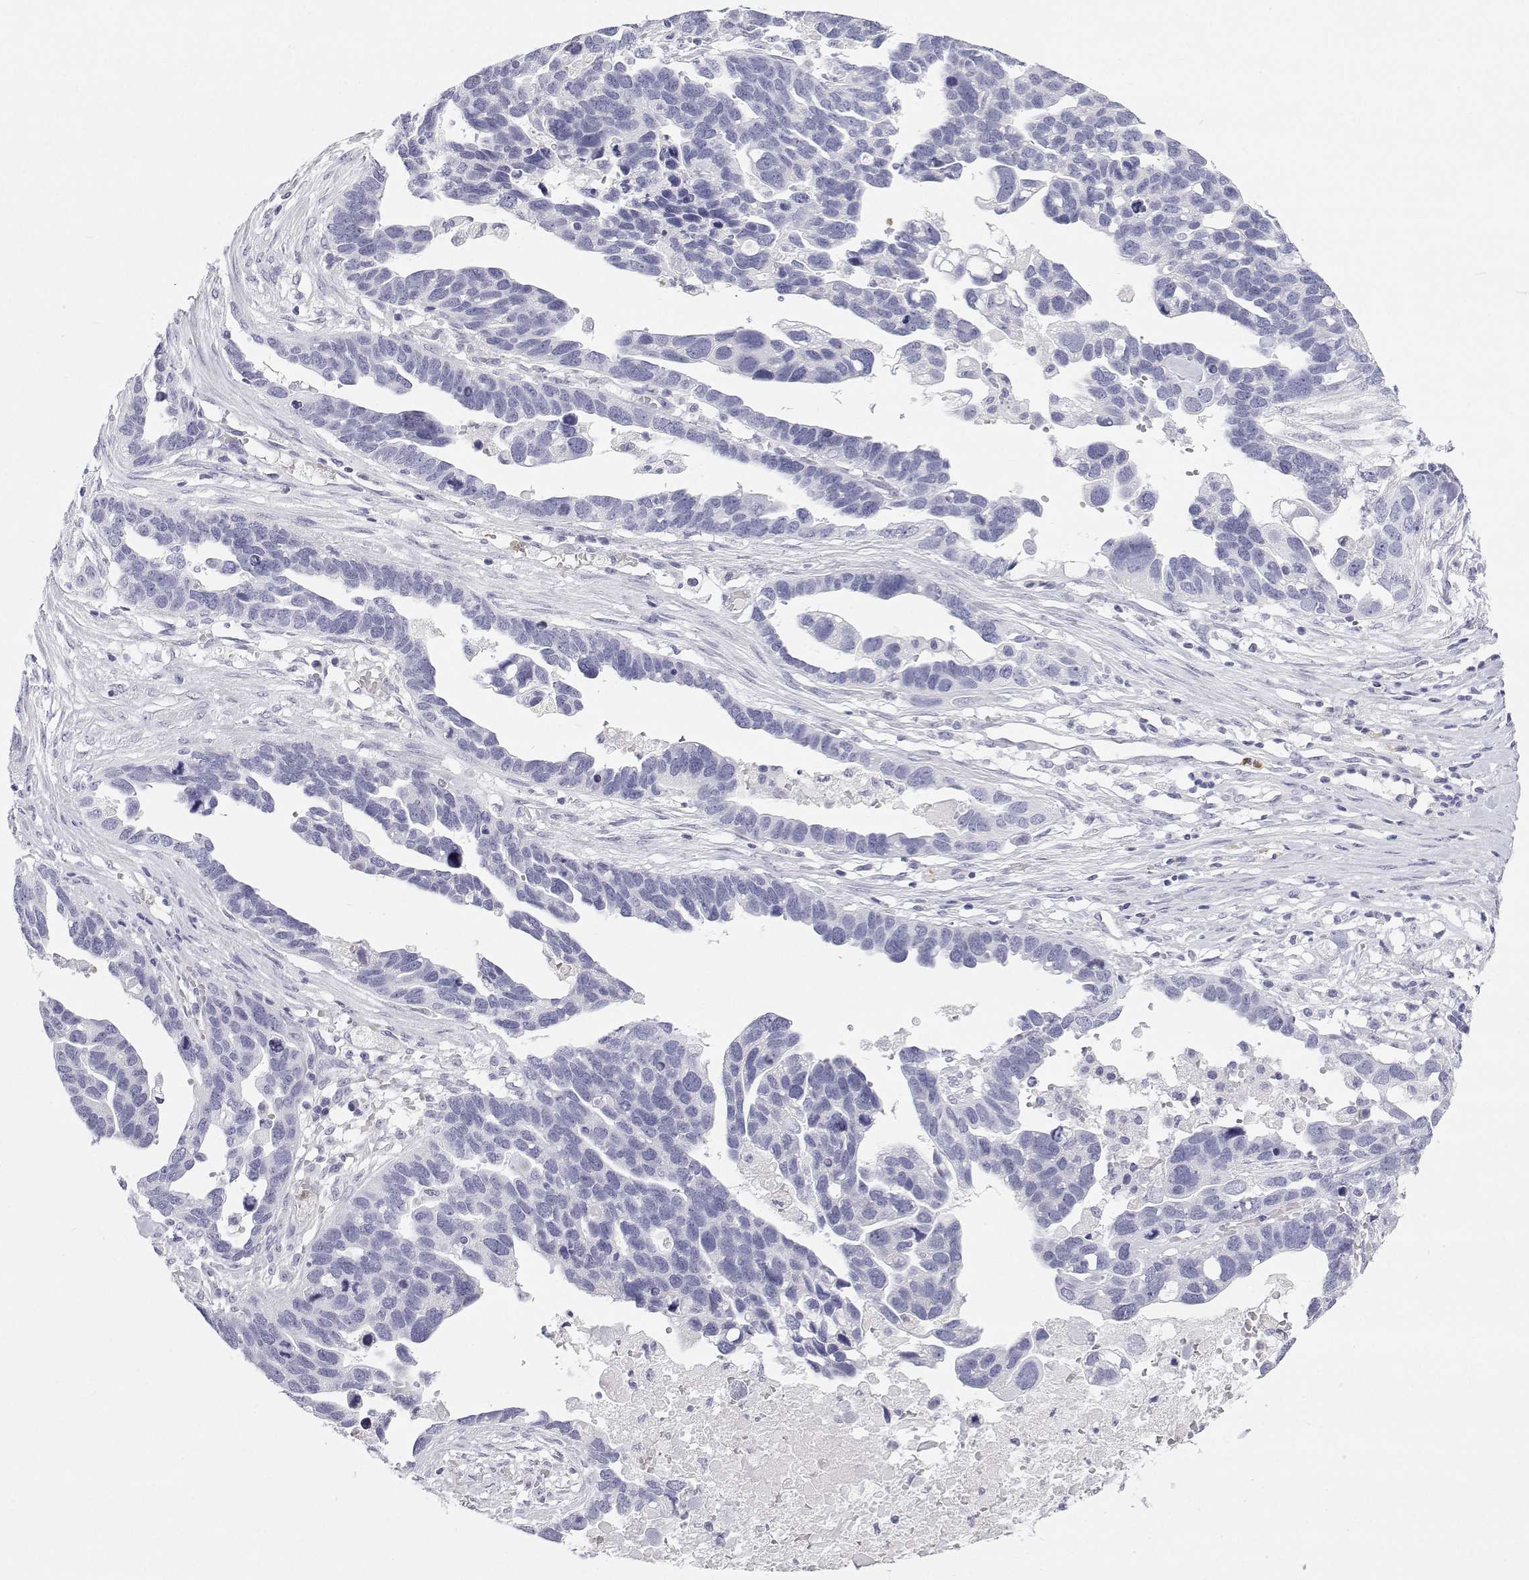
{"staining": {"intensity": "negative", "quantity": "none", "location": "none"}, "tissue": "ovarian cancer", "cell_type": "Tumor cells", "image_type": "cancer", "snomed": [{"axis": "morphology", "description": "Cystadenocarcinoma, serous, NOS"}, {"axis": "topography", "description": "Ovary"}], "caption": "This image is of ovarian cancer stained with IHC to label a protein in brown with the nuclei are counter-stained blue. There is no positivity in tumor cells.", "gene": "SFTPB", "patient": {"sex": "female", "age": 54}}